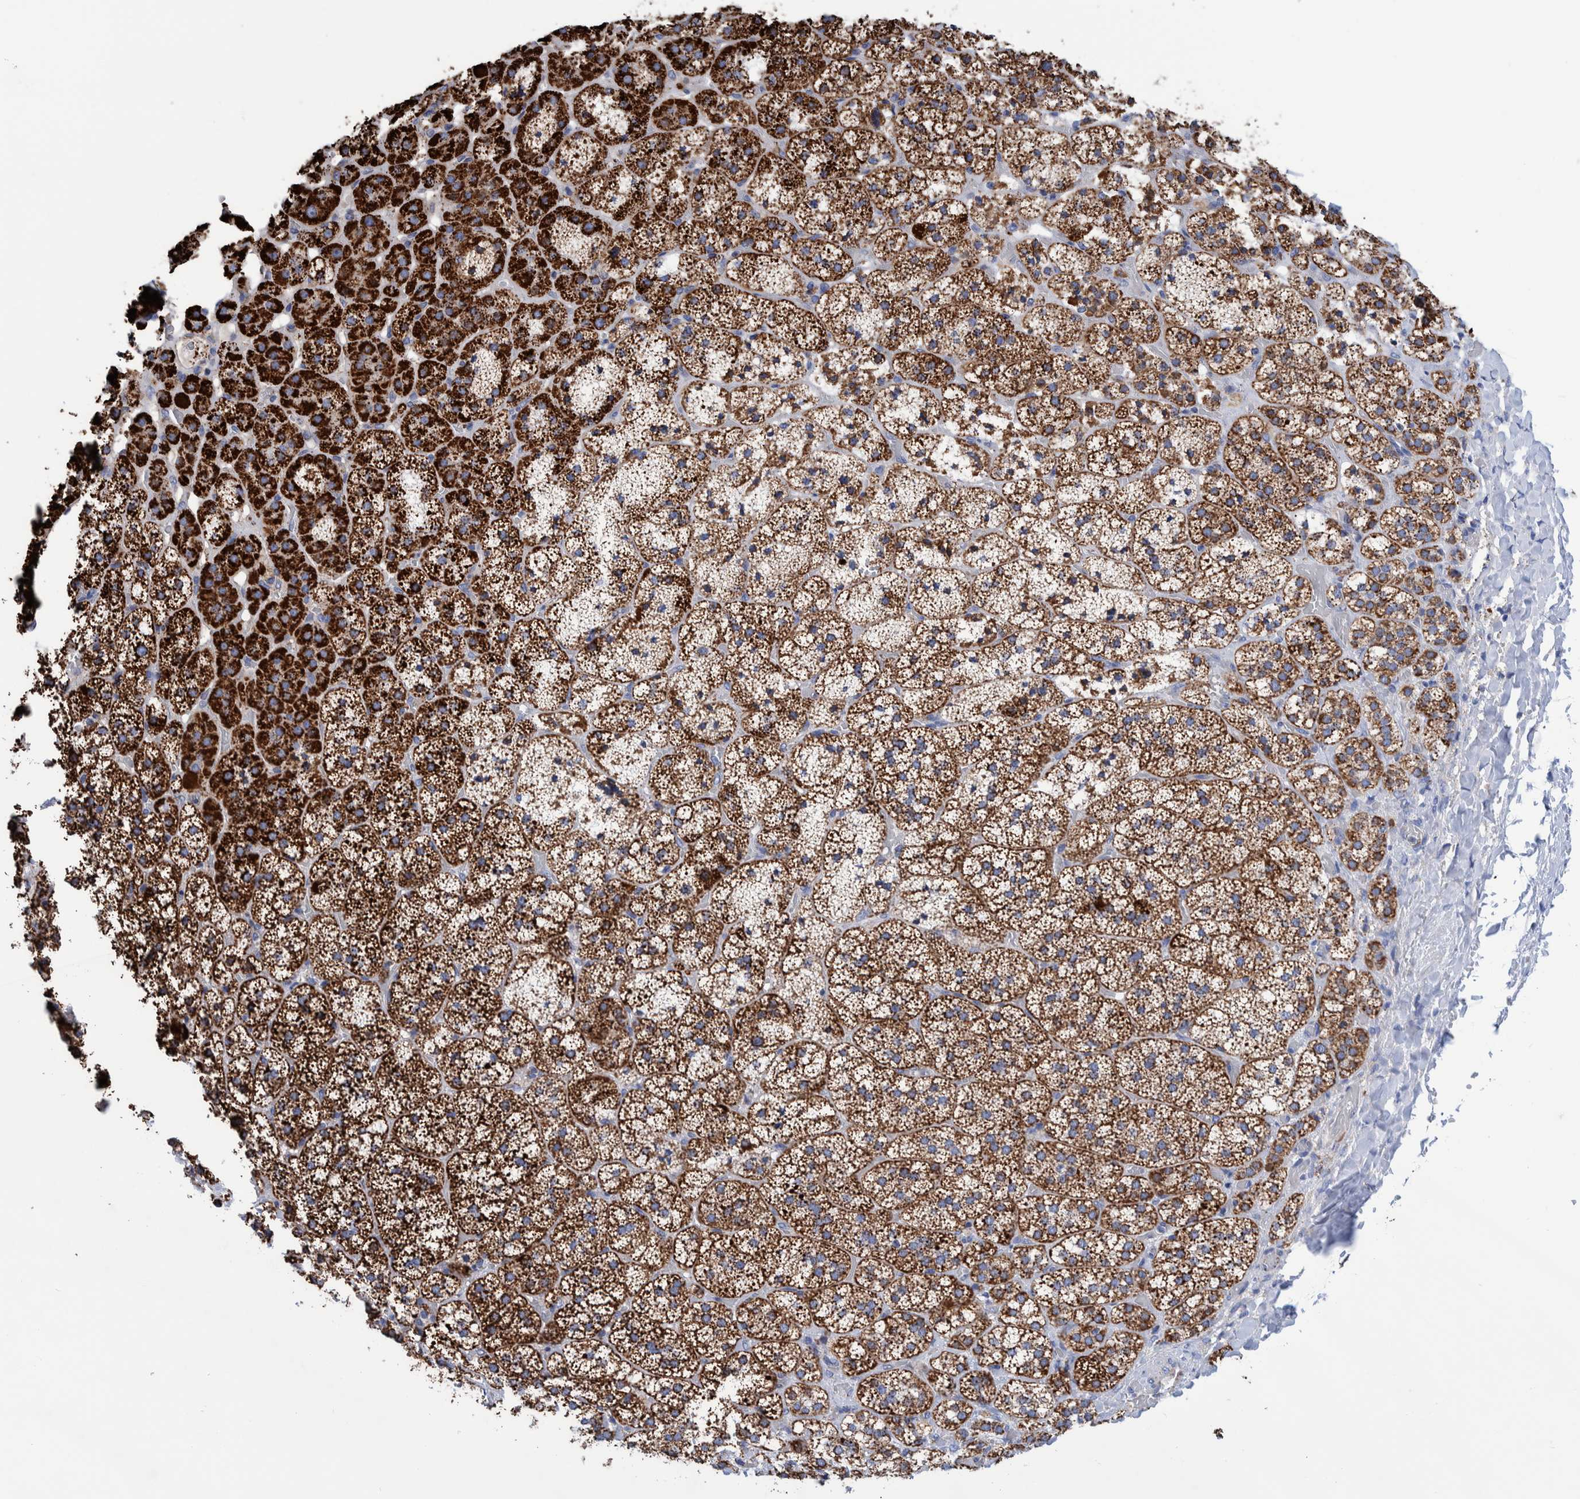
{"staining": {"intensity": "strong", "quantity": ">75%", "location": "cytoplasmic/membranous"}, "tissue": "adrenal gland", "cell_type": "Glandular cells", "image_type": "normal", "snomed": [{"axis": "morphology", "description": "Normal tissue, NOS"}, {"axis": "topography", "description": "Adrenal gland"}], "caption": "Adrenal gland stained with DAB IHC exhibits high levels of strong cytoplasmic/membranous staining in about >75% of glandular cells. The protein is stained brown, and the nuclei are stained in blue (DAB IHC with brightfield microscopy, high magnification).", "gene": "DECR1", "patient": {"sex": "female", "age": 44}}